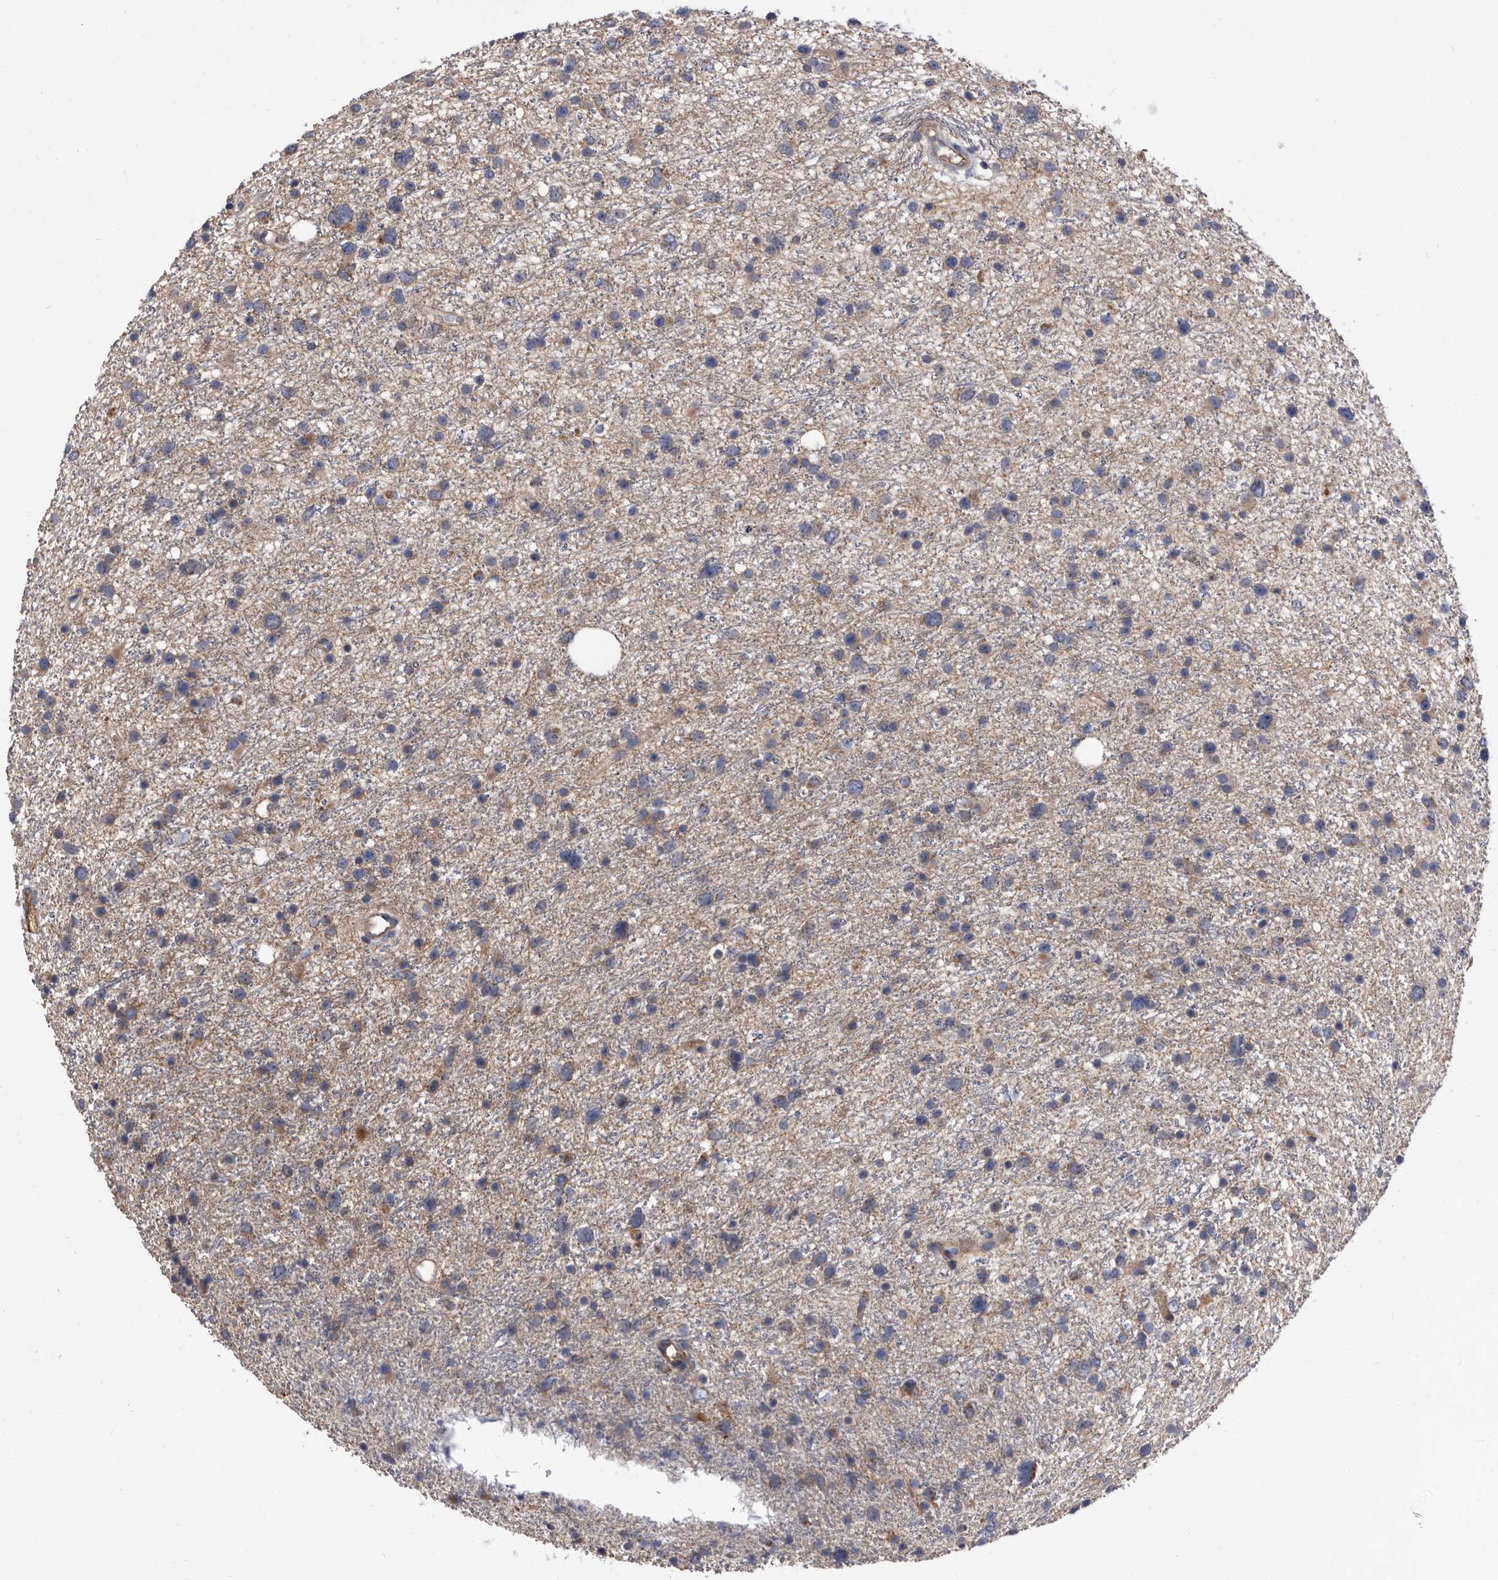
{"staining": {"intensity": "negative", "quantity": "none", "location": "none"}, "tissue": "glioma", "cell_type": "Tumor cells", "image_type": "cancer", "snomed": [{"axis": "morphology", "description": "Glioma, malignant, Low grade"}, {"axis": "topography", "description": "Cerebral cortex"}], "caption": "The micrograph reveals no staining of tumor cells in malignant glioma (low-grade).", "gene": "DTNBP1", "patient": {"sex": "female", "age": 39}}